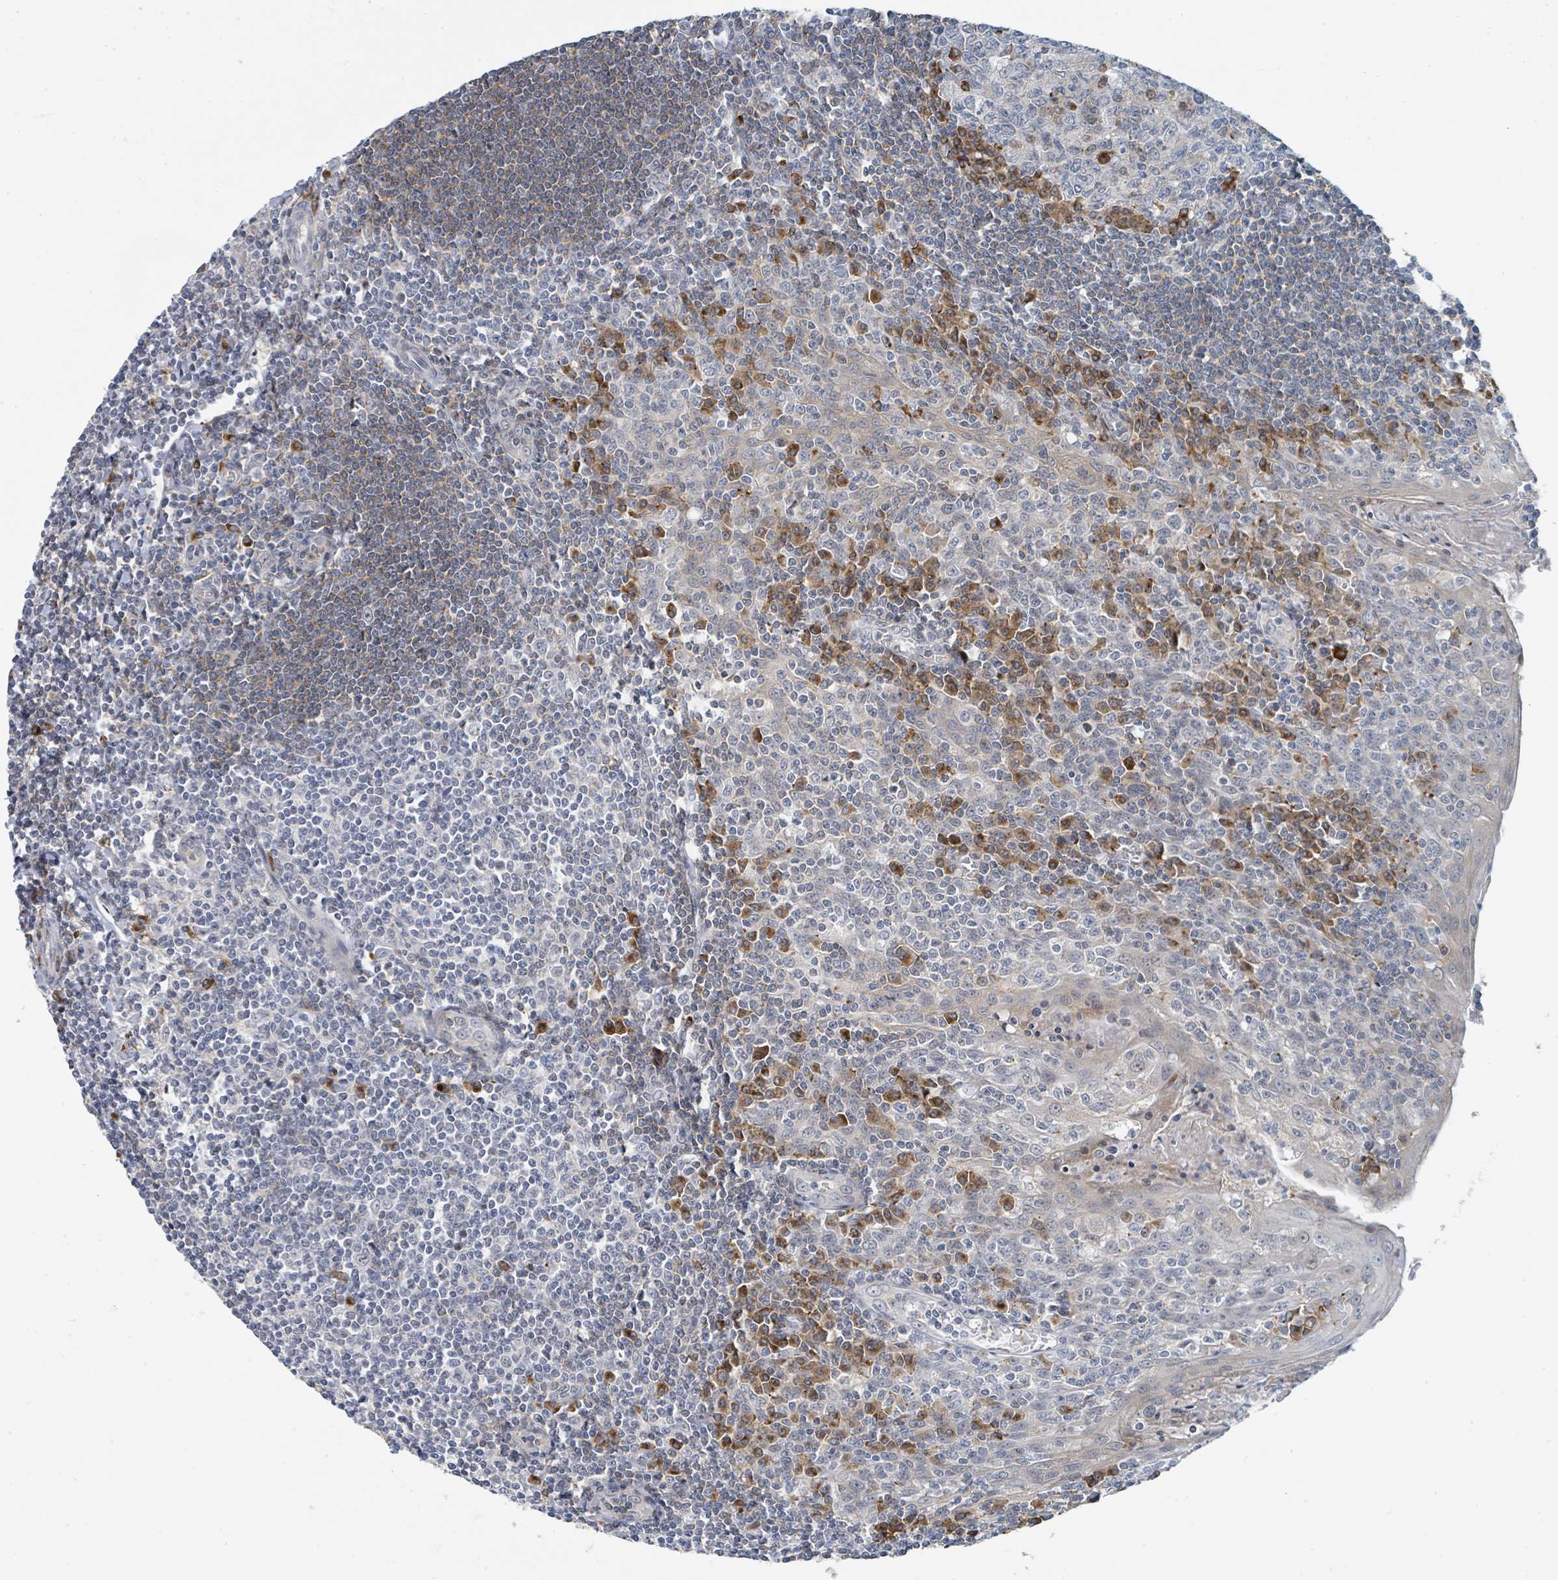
{"staining": {"intensity": "moderate", "quantity": "<25%", "location": "cytoplasmic/membranous"}, "tissue": "tonsil", "cell_type": "Germinal center cells", "image_type": "normal", "snomed": [{"axis": "morphology", "description": "Normal tissue, NOS"}, {"axis": "topography", "description": "Tonsil"}], "caption": "Immunohistochemistry micrograph of unremarkable tonsil stained for a protein (brown), which shows low levels of moderate cytoplasmic/membranous expression in approximately <25% of germinal center cells.", "gene": "ANKRD55", "patient": {"sex": "male", "age": 27}}